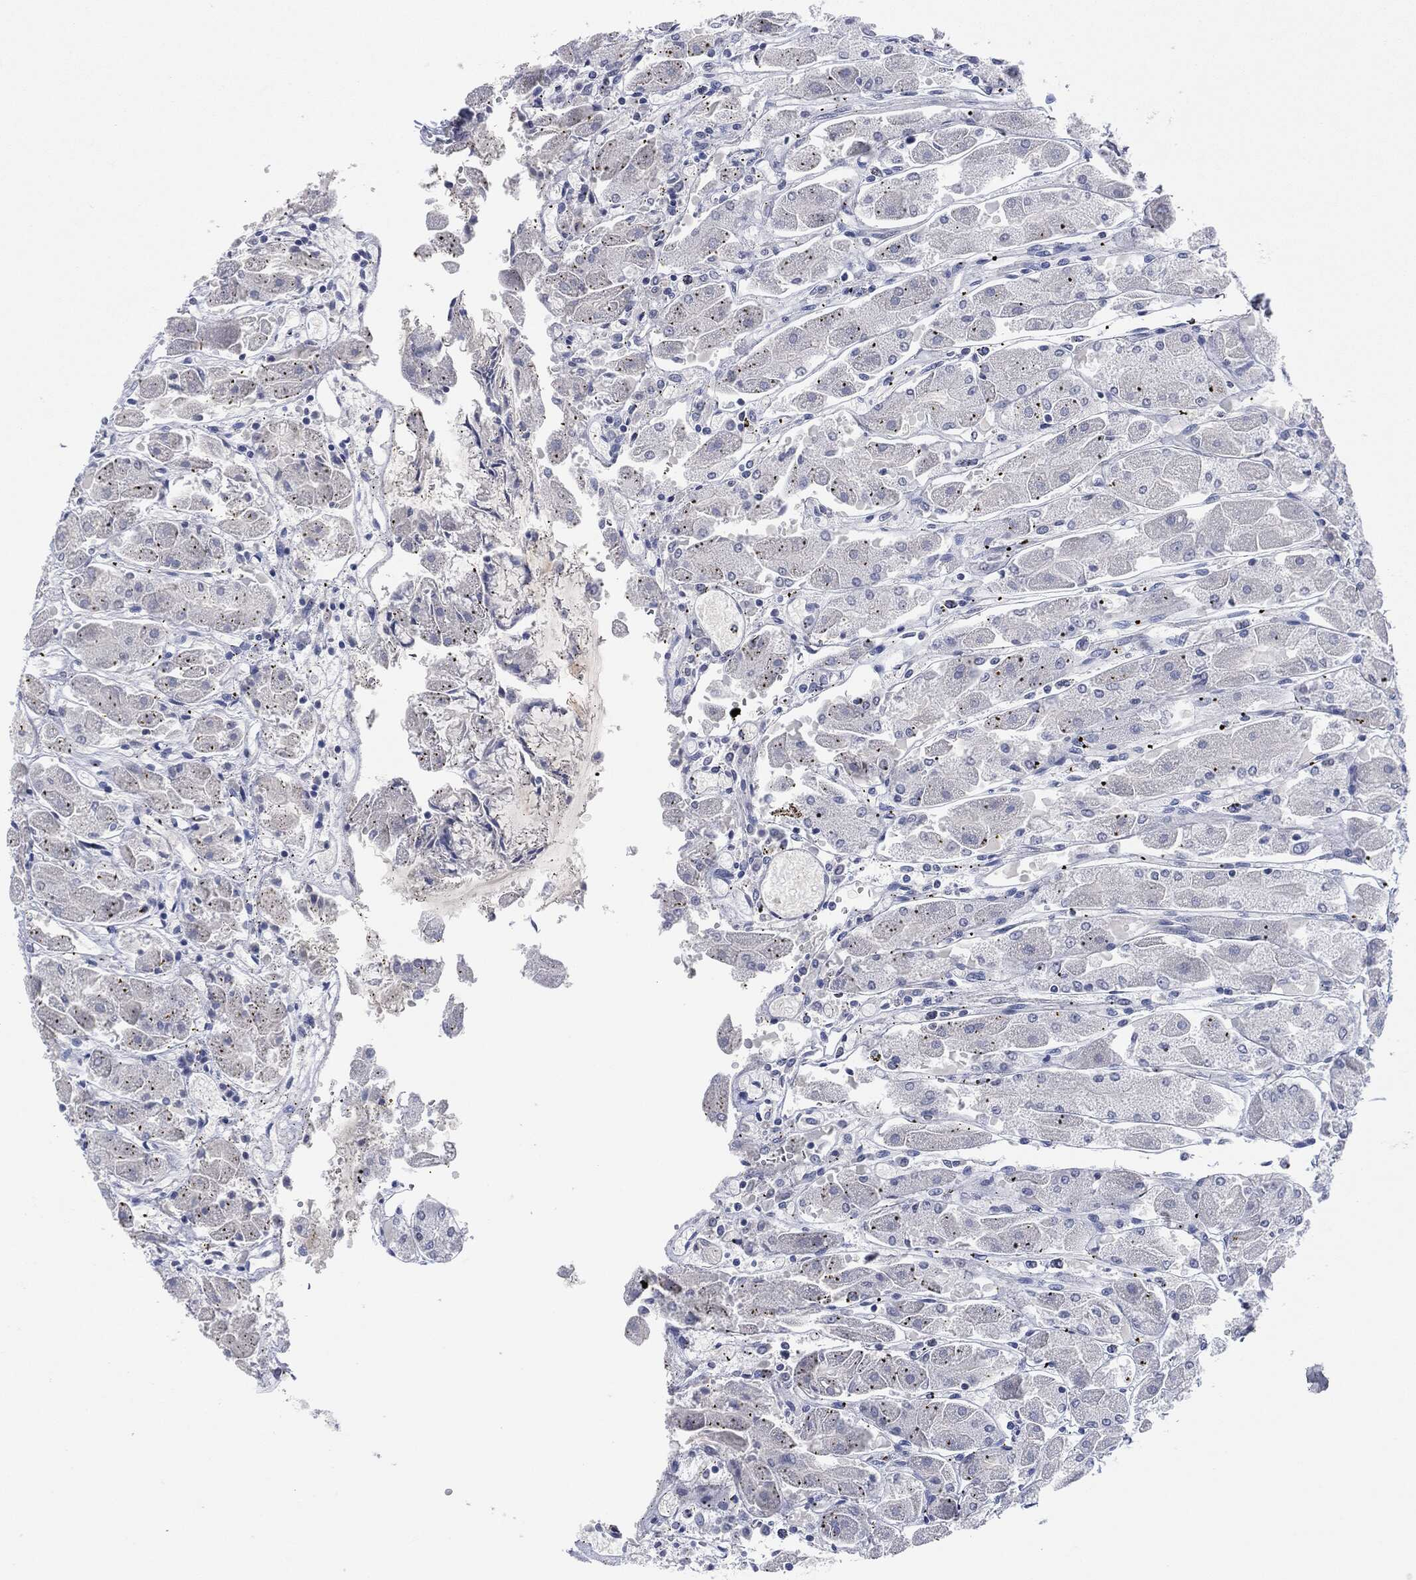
{"staining": {"intensity": "weak", "quantity": "<25%", "location": "cytoplasmic/membranous"}, "tissue": "stomach", "cell_type": "Glandular cells", "image_type": "normal", "snomed": [{"axis": "morphology", "description": "Normal tissue, NOS"}, {"axis": "topography", "description": "Stomach"}], "caption": "DAB immunohistochemical staining of benign stomach shows no significant positivity in glandular cells.", "gene": "MUC16", "patient": {"sex": "male", "age": 70}}